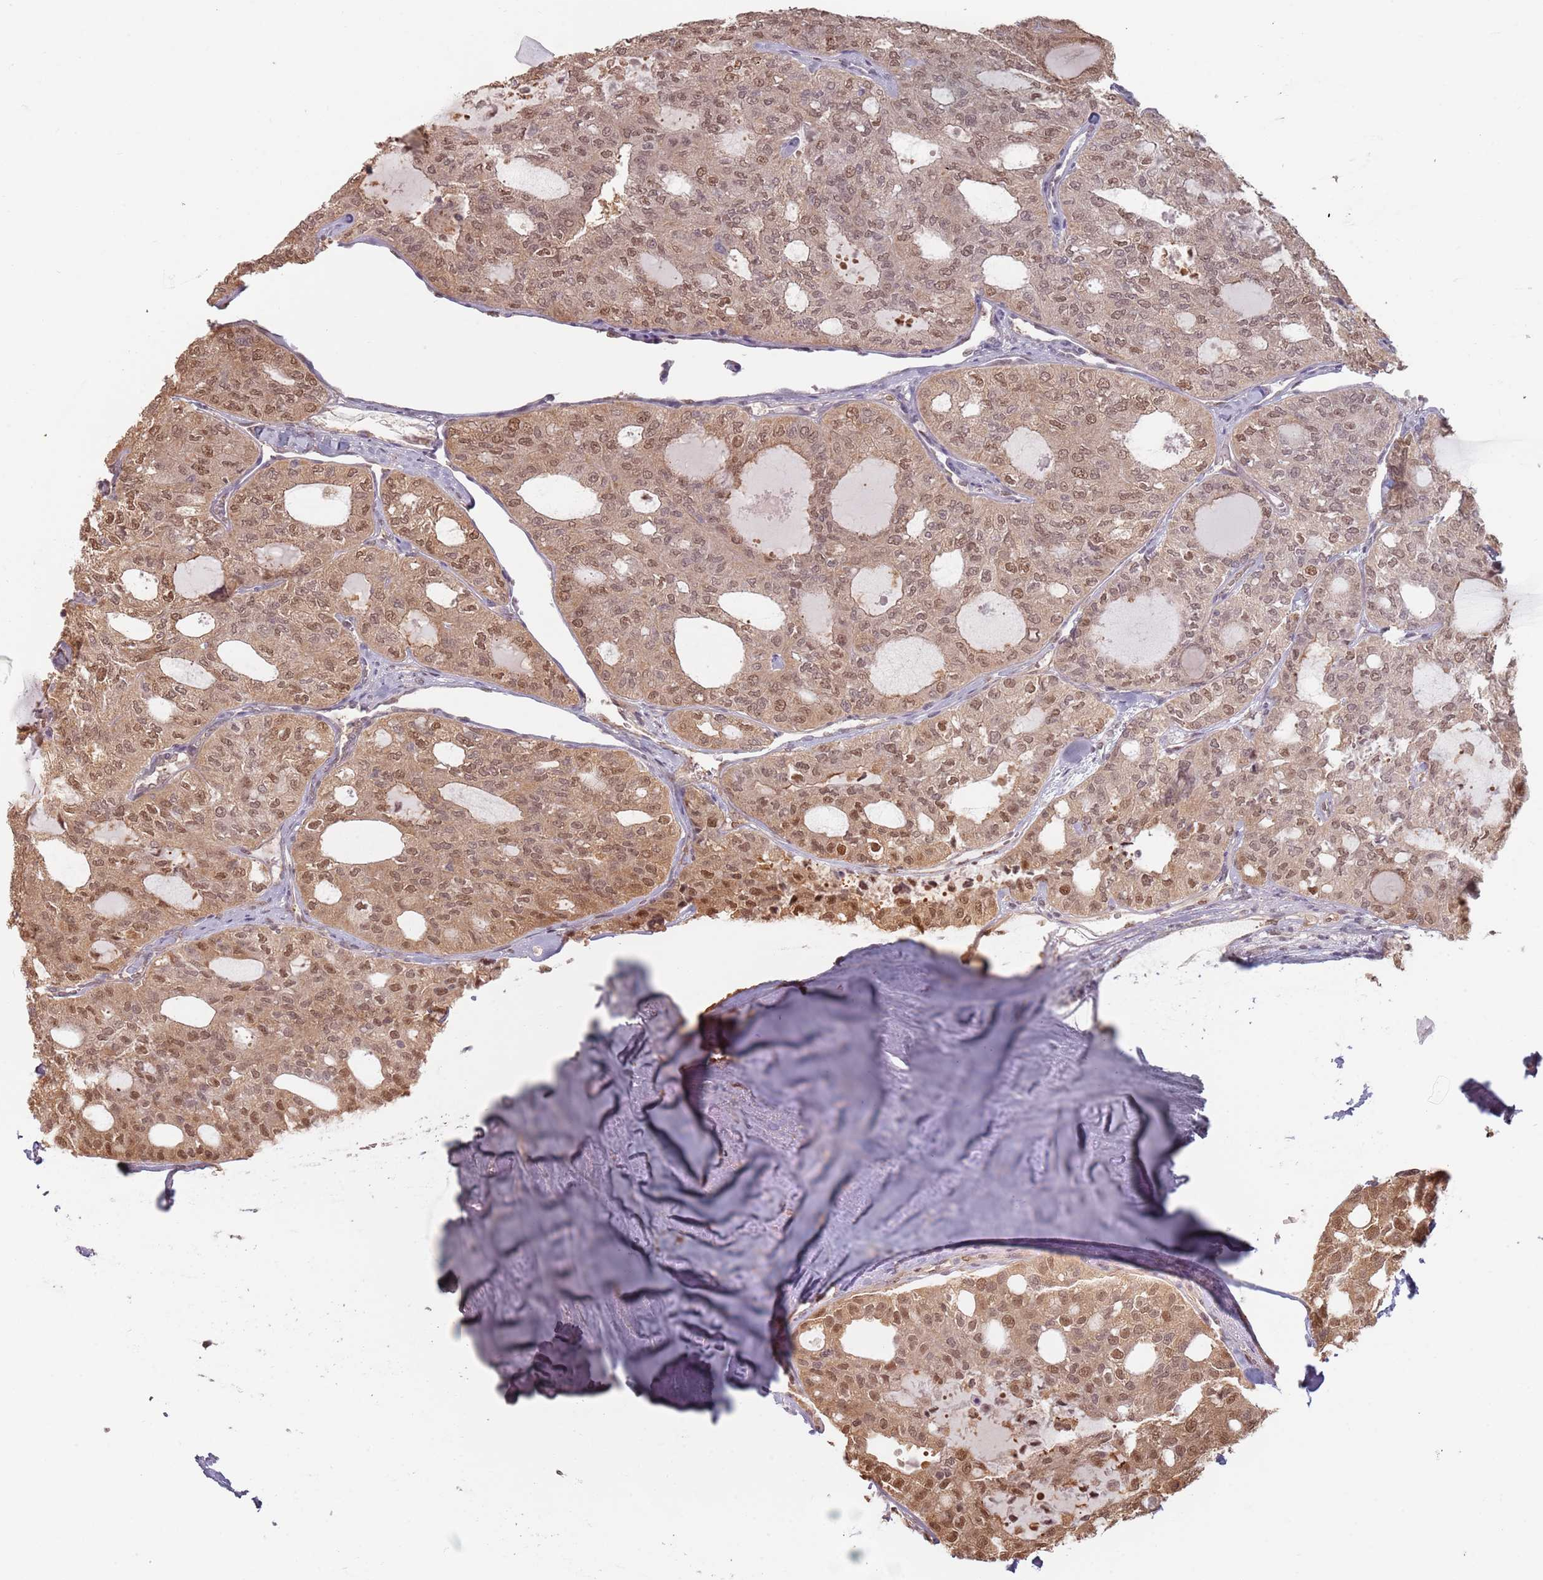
{"staining": {"intensity": "moderate", "quantity": "25%-75%", "location": "cytoplasmic/membranous,nuclear"}, "tissue": "thyroid cancer", "cell_type": "Tumor cells", "image_type": "cancer", "snomed": [{"axis": "morphology", "description": "Follicular adenoma carcinoma, NOS"}, {"axis": "topography", "description": "Thyroid gland"}], "caption": "Tumor cells display medium levels of moderate cytoplasmic/membranous and nuclear positivity in about 25%-75% of cells in human thyroid follicular adenoma carcinoma.", "gene": "PLSCR5", "patient": {"sex": "male", "age": 75}}